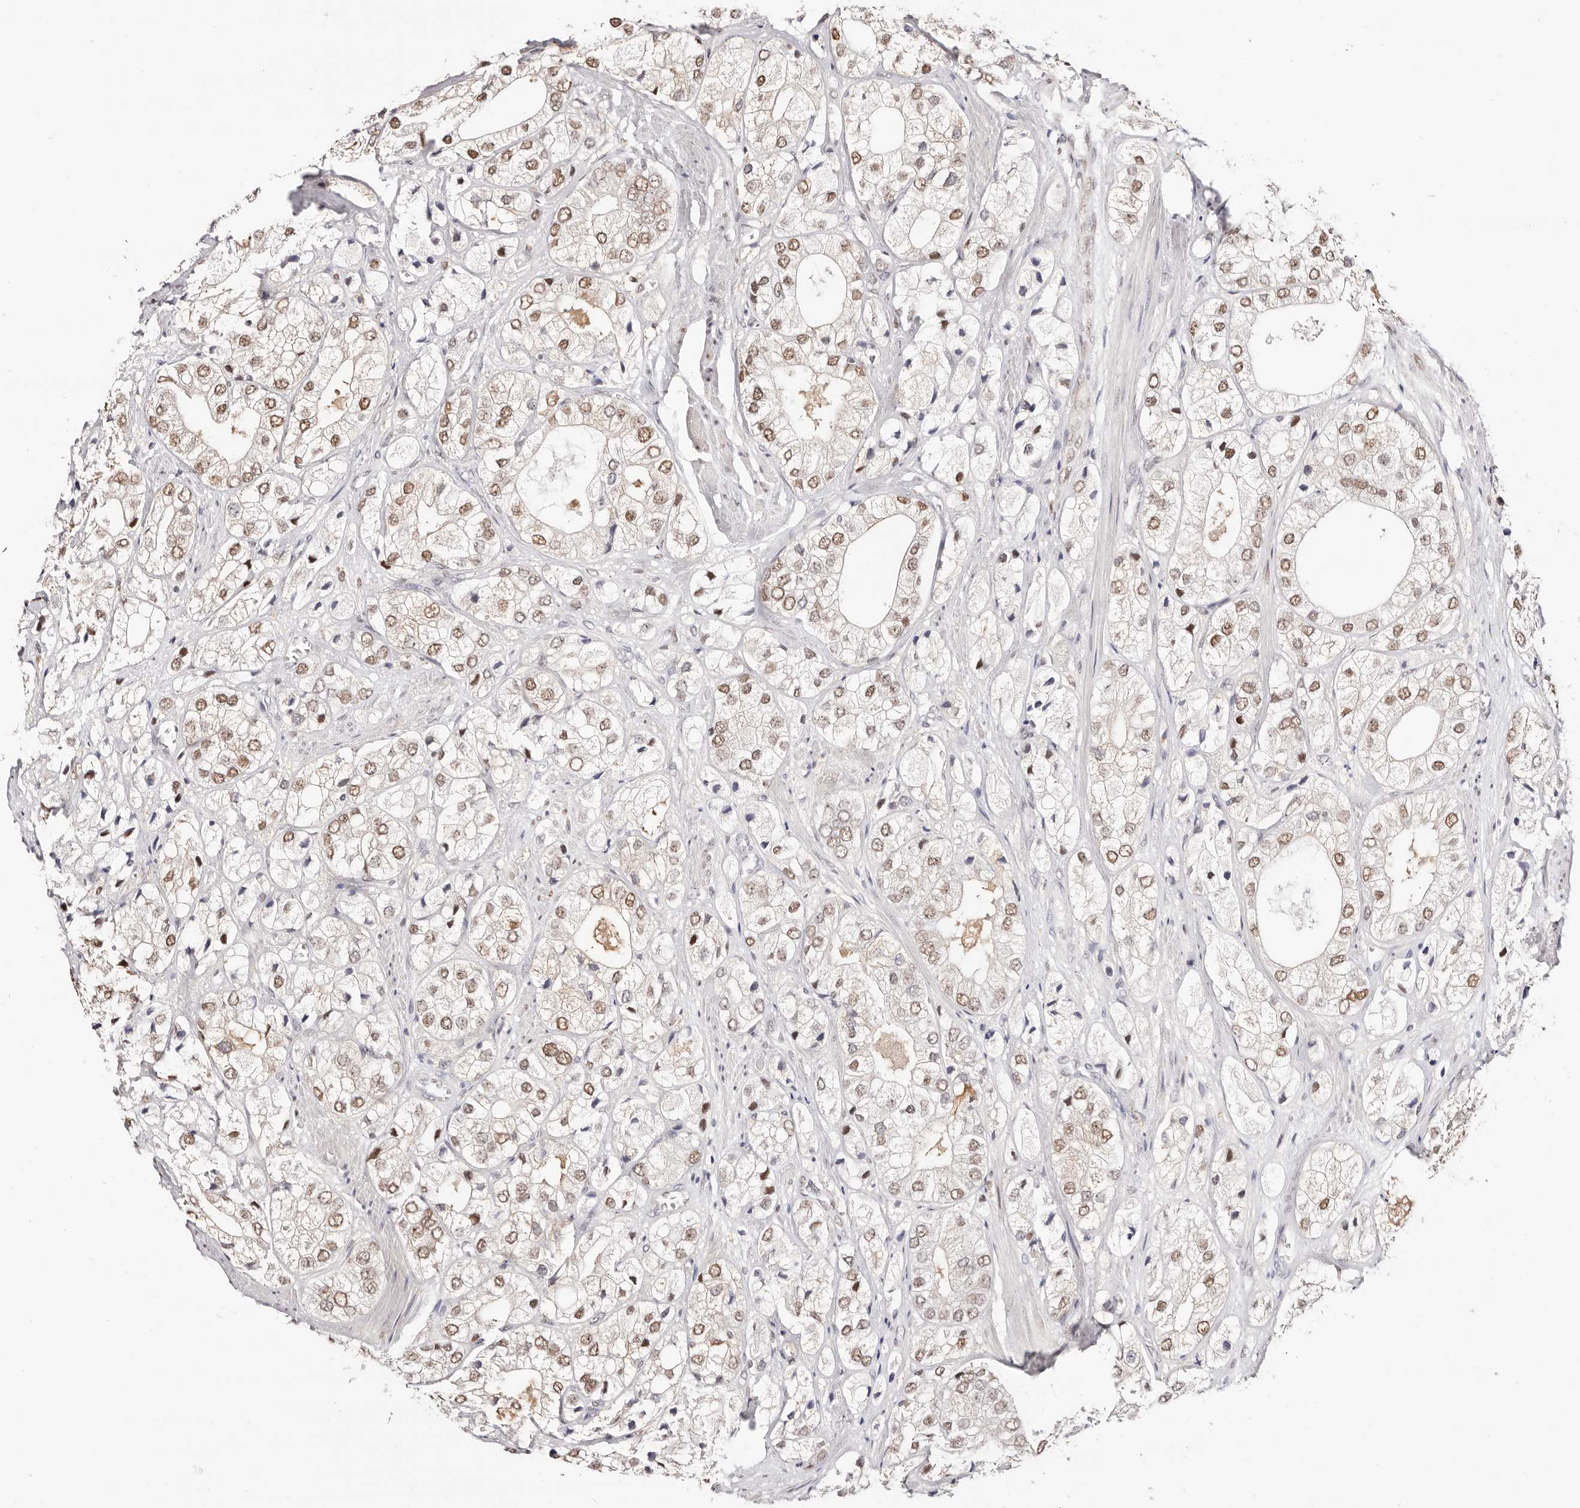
{"staining": {"intensity": "weak", "quantity": "25%-75%", "location": "nuclear"}, "tissue": "prostate cancer", "cell_type": "Tumor cells", "image_type": "cancer", "snomed": [{"axis": "morphology", "description": "Adenocarcinoma, High grade"}, {"axis": "topography", "description": "Prostate"}], "caption": "There is low levels of weak nuclear positivity in tumor cells of prostate adenocarcinoma (high-grade), as demonstrated by immunohistochemical staining (brown color).", "gene": "TKT", "patient": {"sex": "male", "age": 50}}